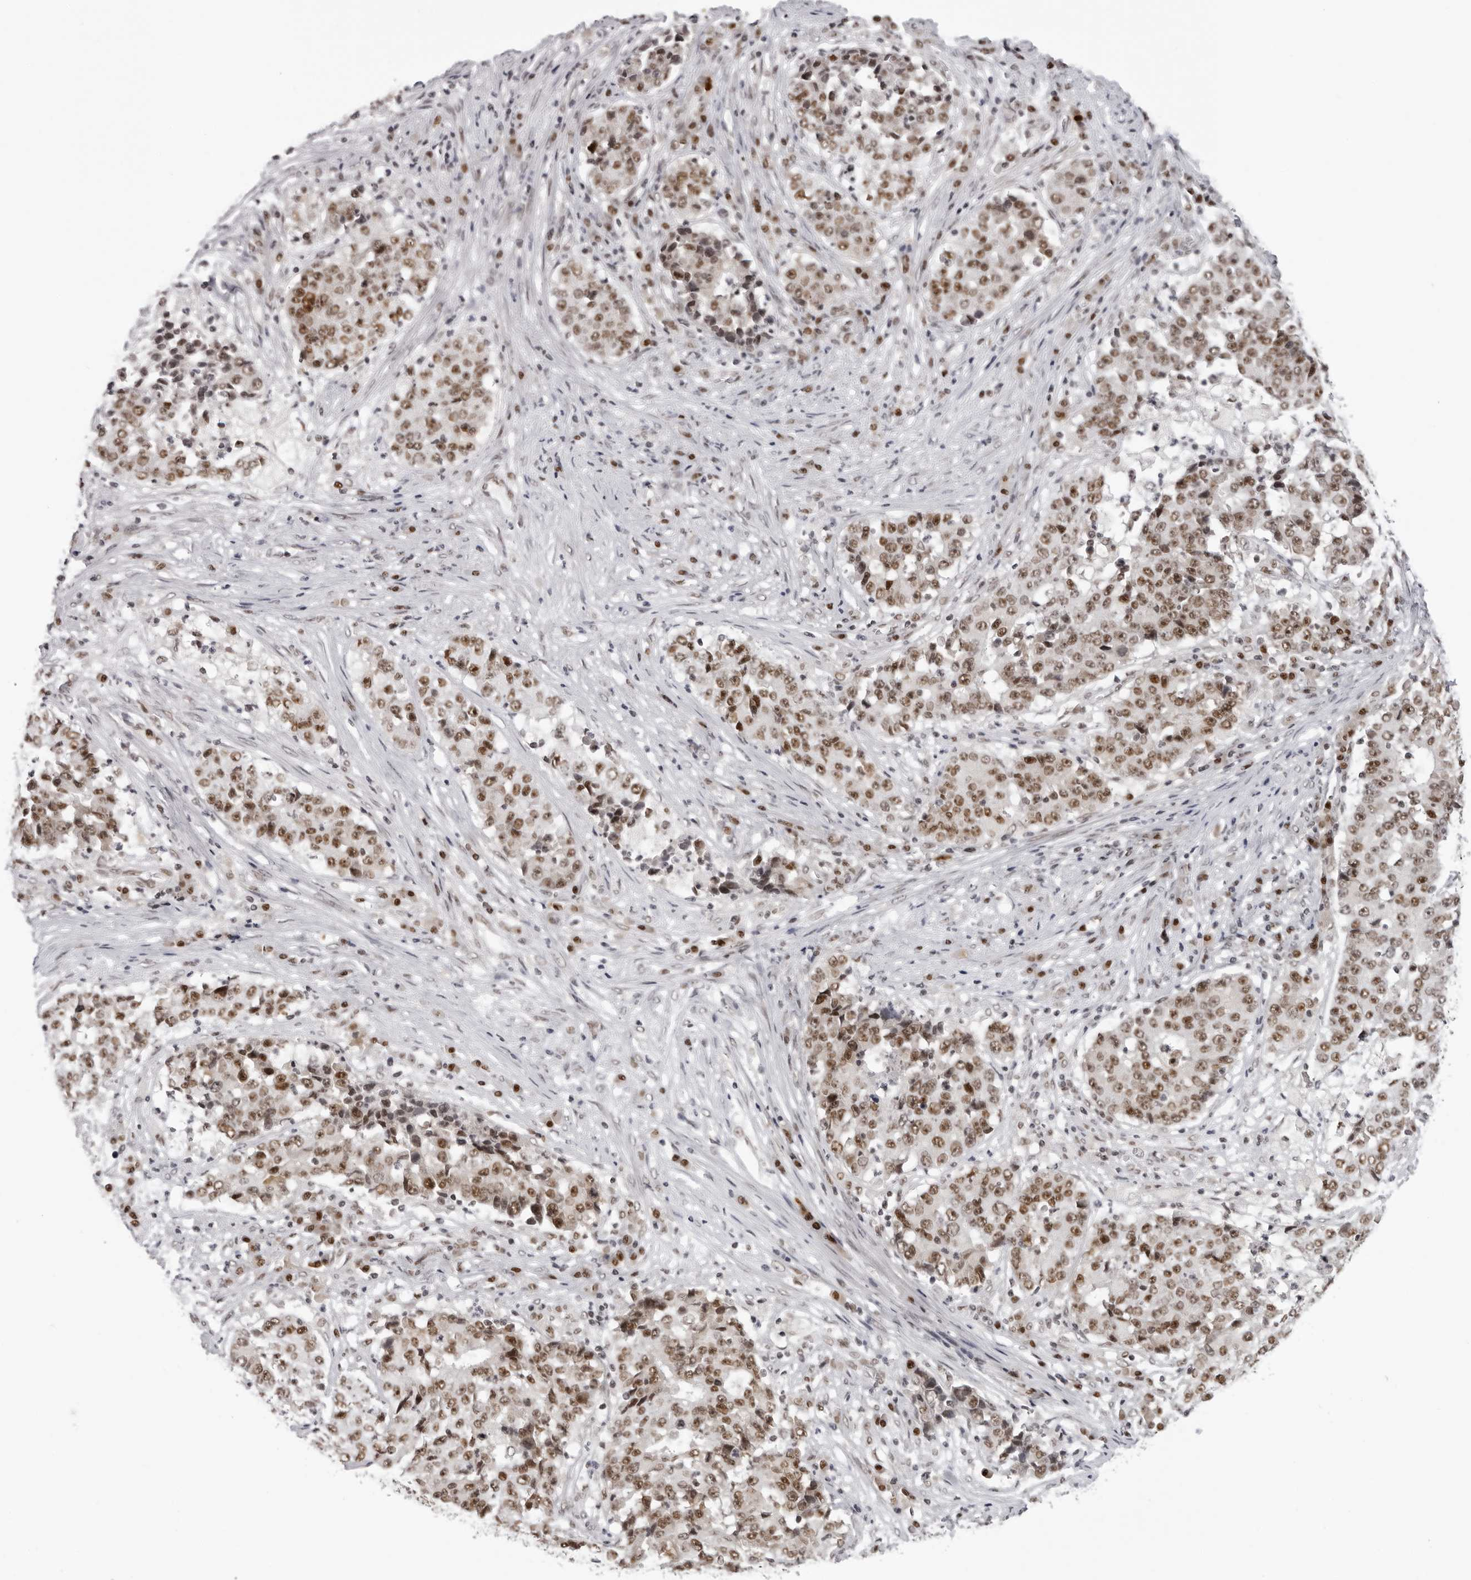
{"staining": {"intensity": "moderate", "quantity": ">75%", "location": "nuclear"}, "tissue": "stomach cancer", "cell_type": "Tumor cells", "image_type": "cancer", "snomed": [{"axis": "morphology", "description": "Adenocarcinoma, NOS"}, {"axis": "topography", "description": "Stomach"}], "caption": "Human stomach adenocarcinoma stained for a protein (brown) displays moderate nuclear positive staining in approximately >75% of tumor cells.", "gene": "HEXIM2", "patient": {"sex": "male", "age": 59}}